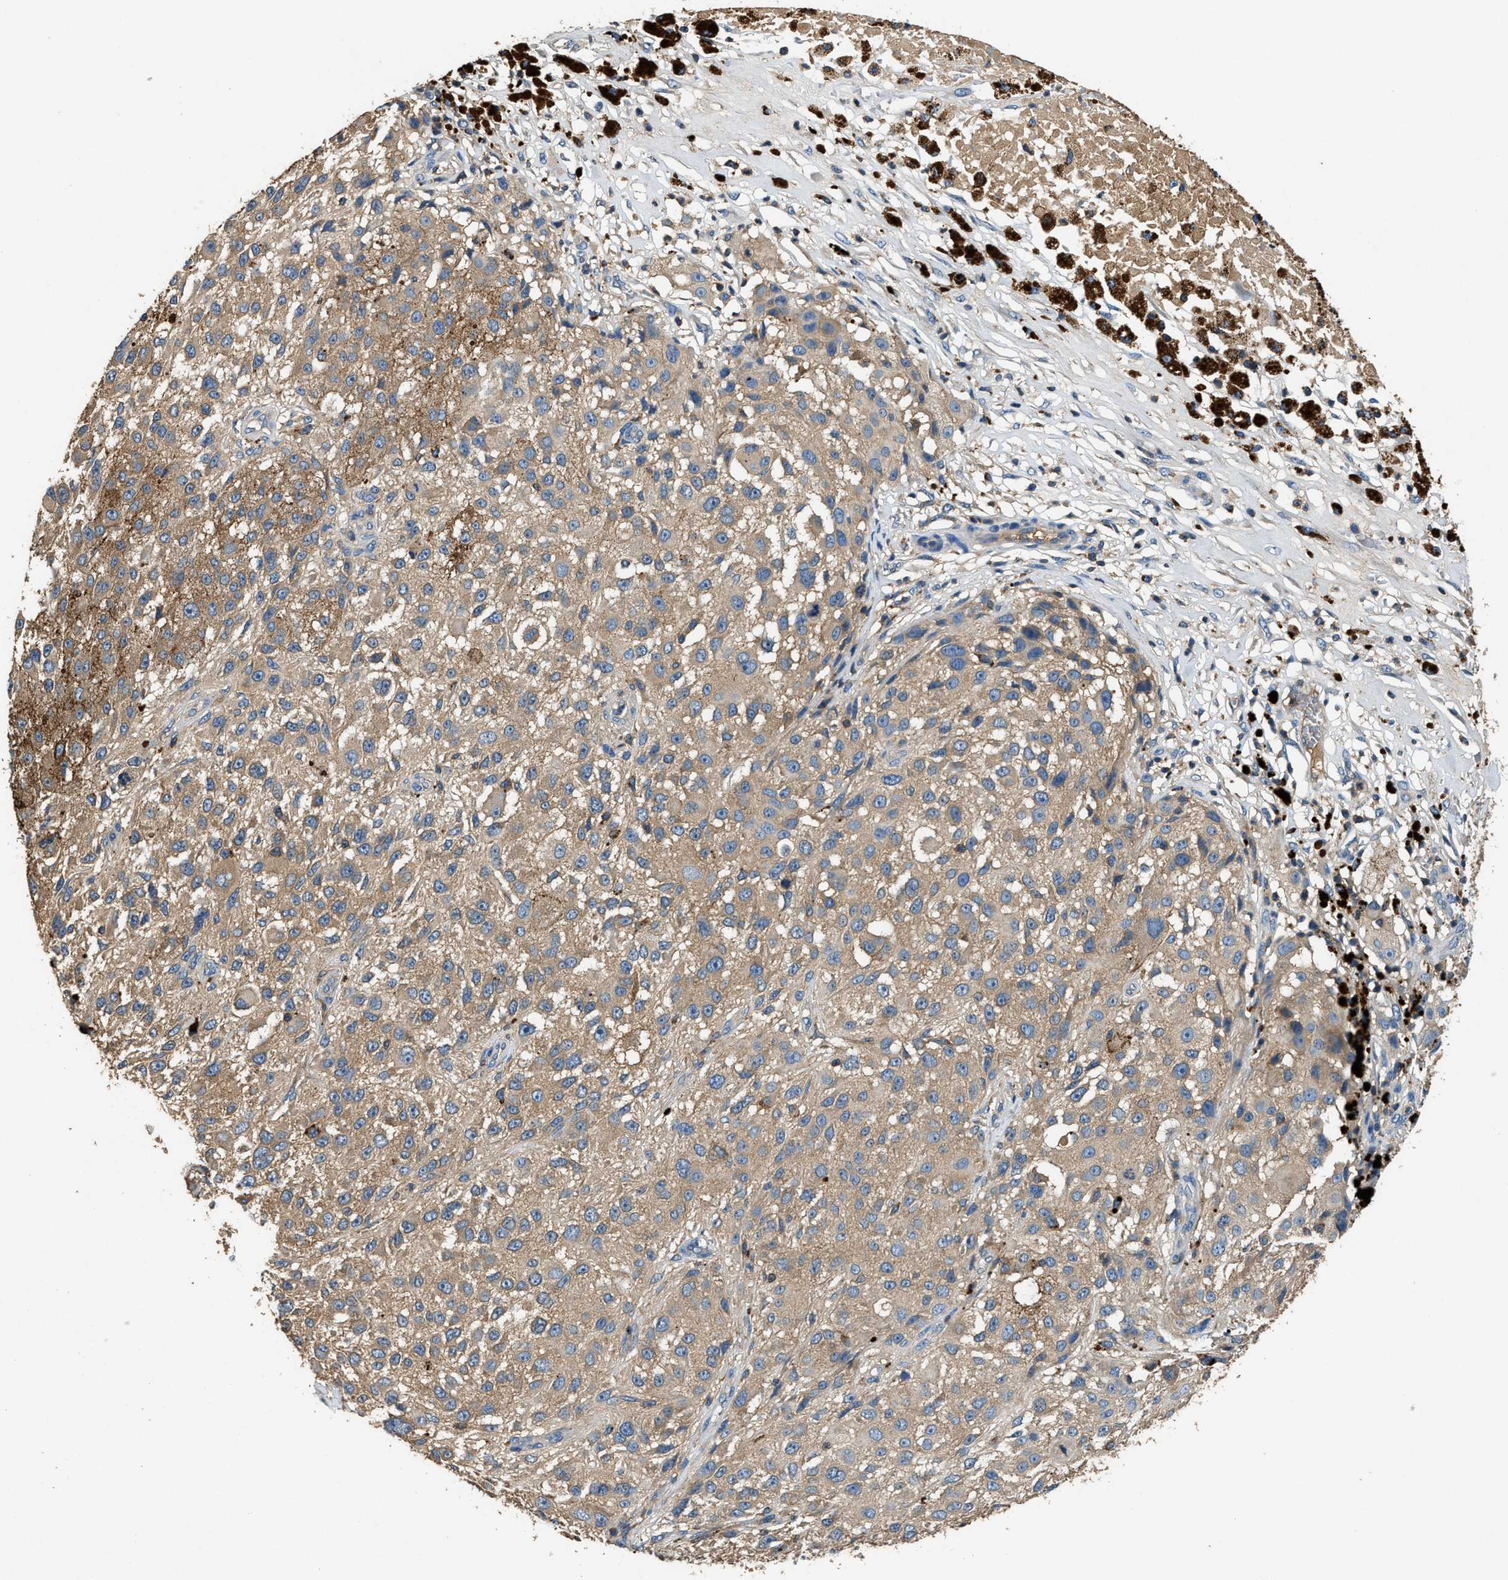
{"staining": {"intensity": "weak", "quantity": ">75%", "location": "cytoplasmic/membranous"}, "tissue": "melanoma", "cell_type": "Tumor cells", "image_type": "cancer", "snomed": [{"axis": "morphology", "description": "Necrosis, NOS"}, {"axis": "morphology", "description": "Malignant melanoma, NOS"}, {"axis": "topography", "description": "Skin"}], "caption": "IHC of human malignant melanoma displays low levels of weak cytoplasmic/membranous positivity in about >75% of tumor cells.", "gene": "BLOC1S1", "patient": {"sex": "female", "age": 87}}